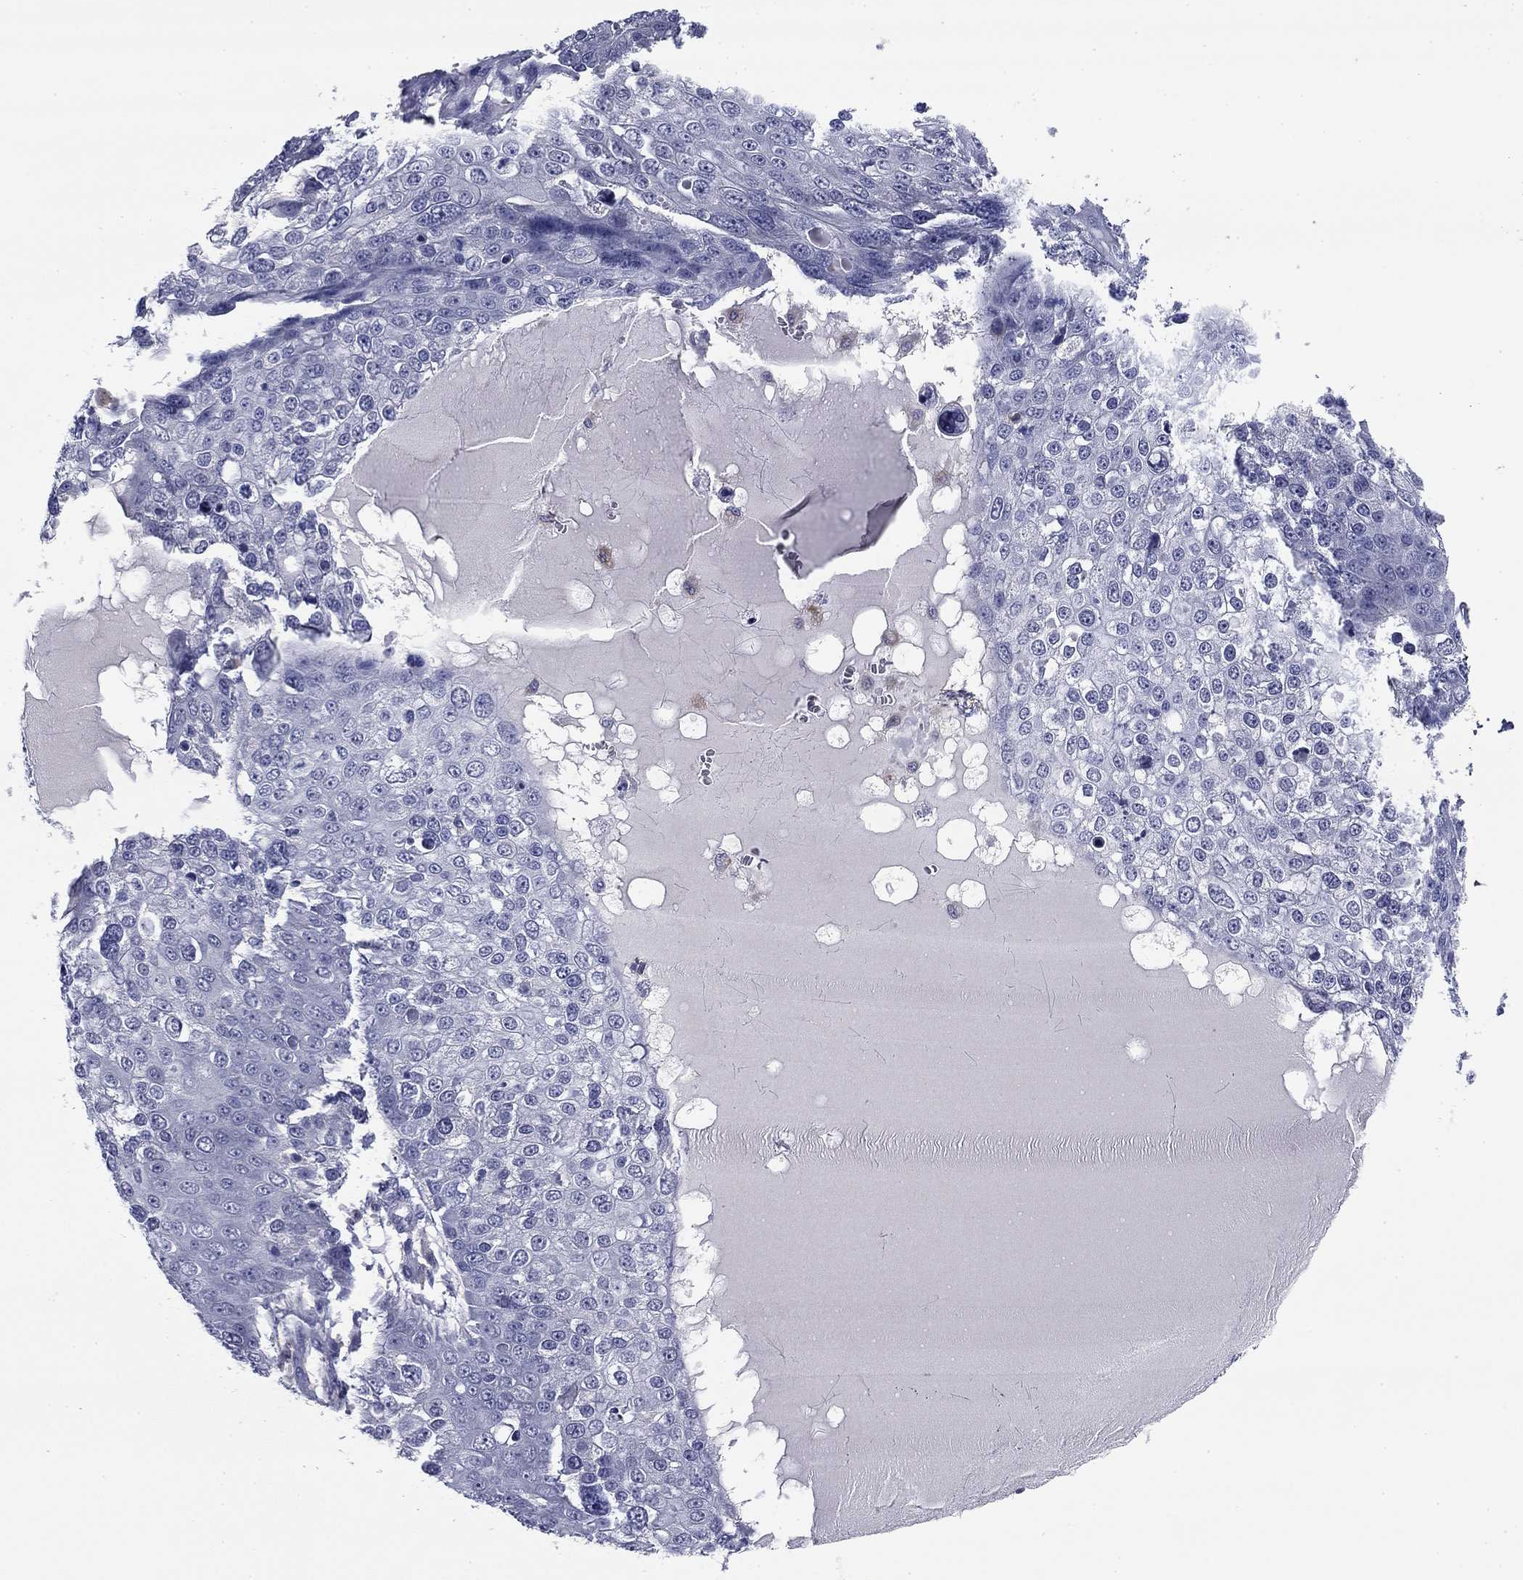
{"staining": {"intensity": "negative", "quantity": "none", "location": "none"}, "tissue": "skin cancer", "cell_type": "Tumor cells", "image_type": "cancer", "snomed": [{"axis": "morphology", "description": "Squamous cell carcinoma, NOS"}, {"axis": "topography", "description": "Skin"}], "caption": "Tumor cells show no significant protein staining in skin cancer (squamous cell carcinoma).", "gene": "REXO5", "patient": {"sex": "male", "age": 71}}